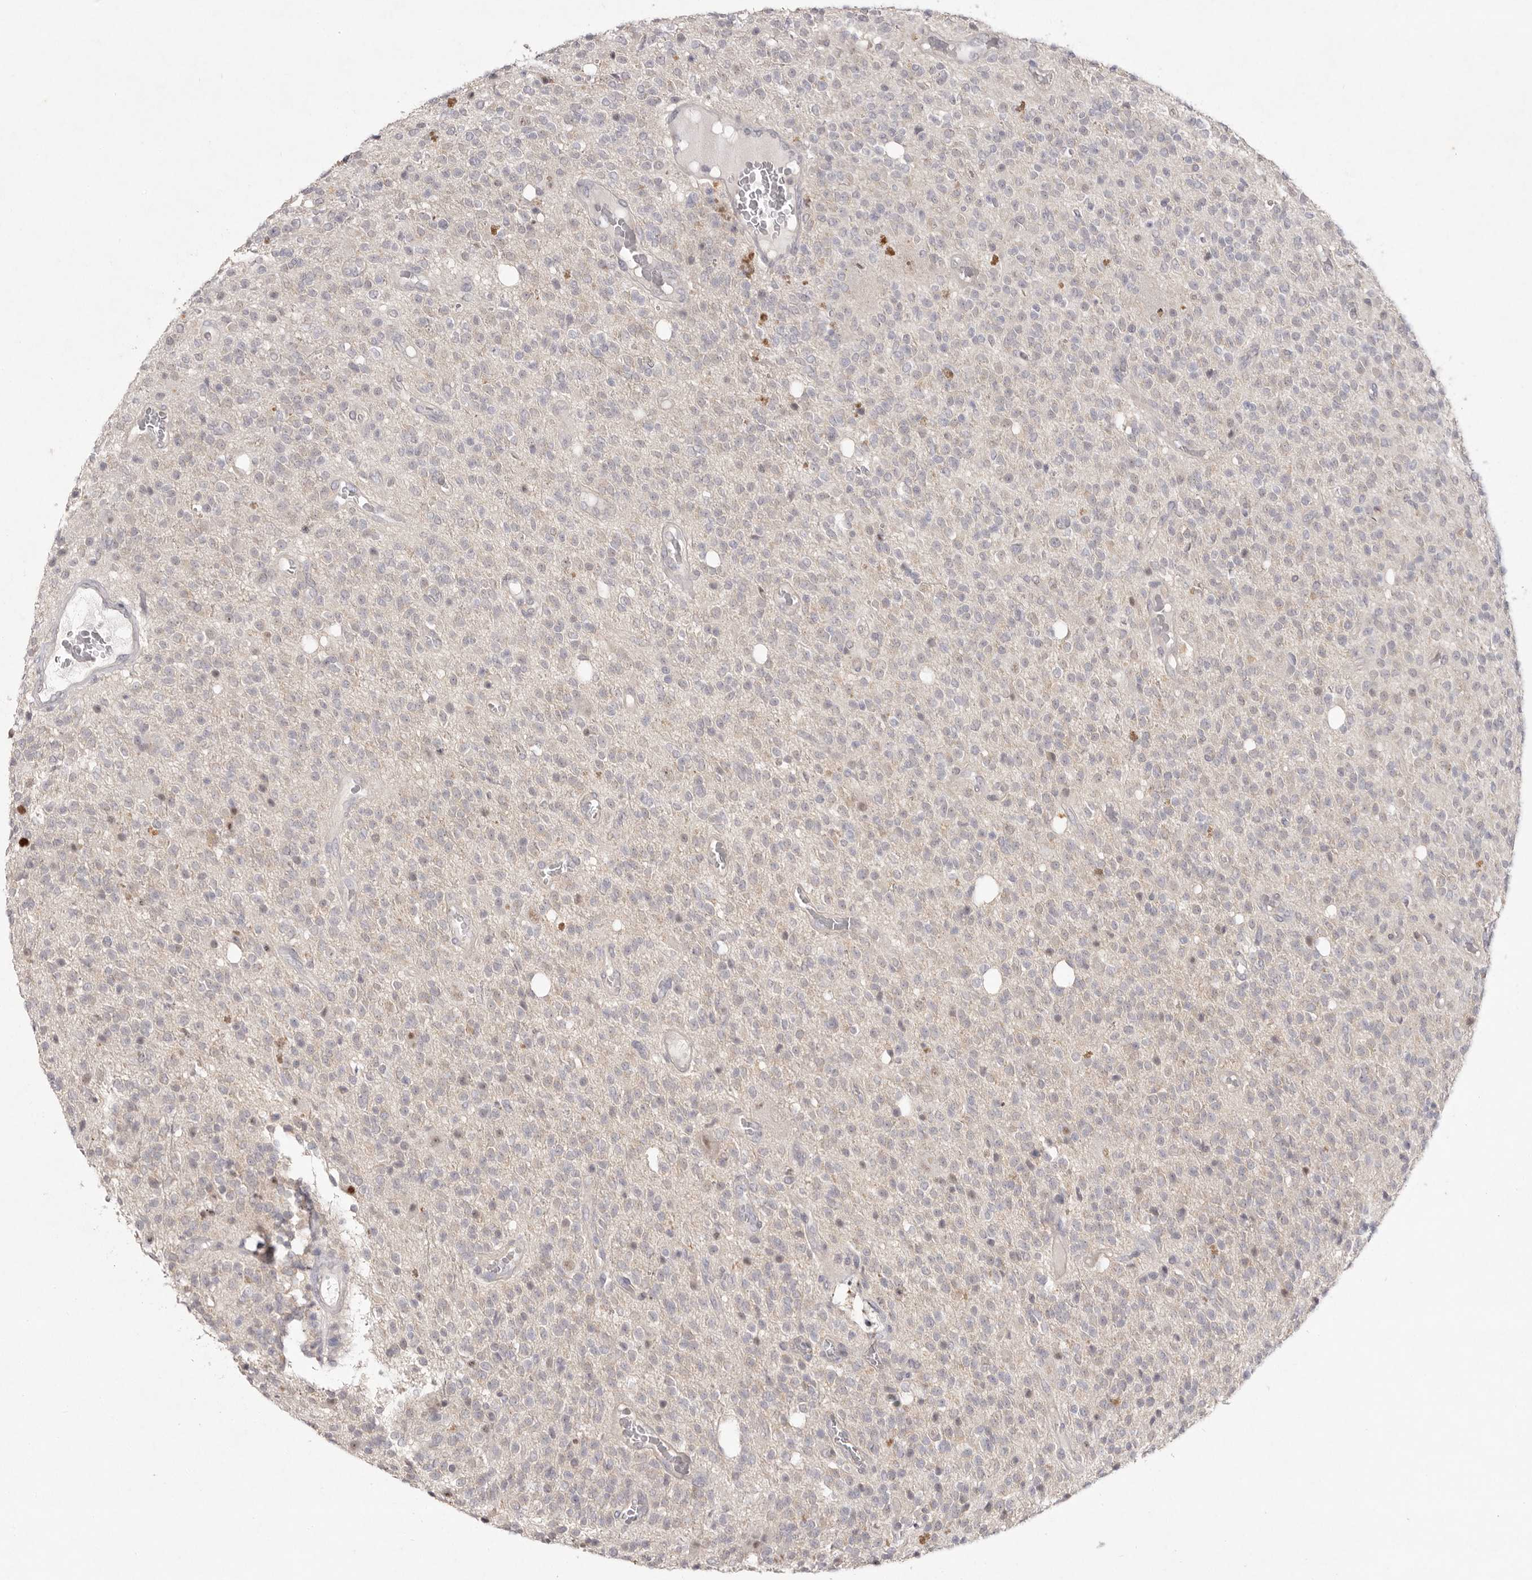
{"staining": {"intensity": "negative", "quantity": "none", "location": "none"}, "tissue": "glioma", "cell_type": "Tumor cells", "image_type": "cancer", "snomed": [{"axis": "morphology", "description": "Glioma, malignant, High grade"}, {"axis": "topography", "description": "Brain"}], "caption": "Glioma was stained to show a protein in brown. There is no significant positivity in tumor cells.", "gene": "TADA1", "patient": {"sex": "male", "age": 34}}